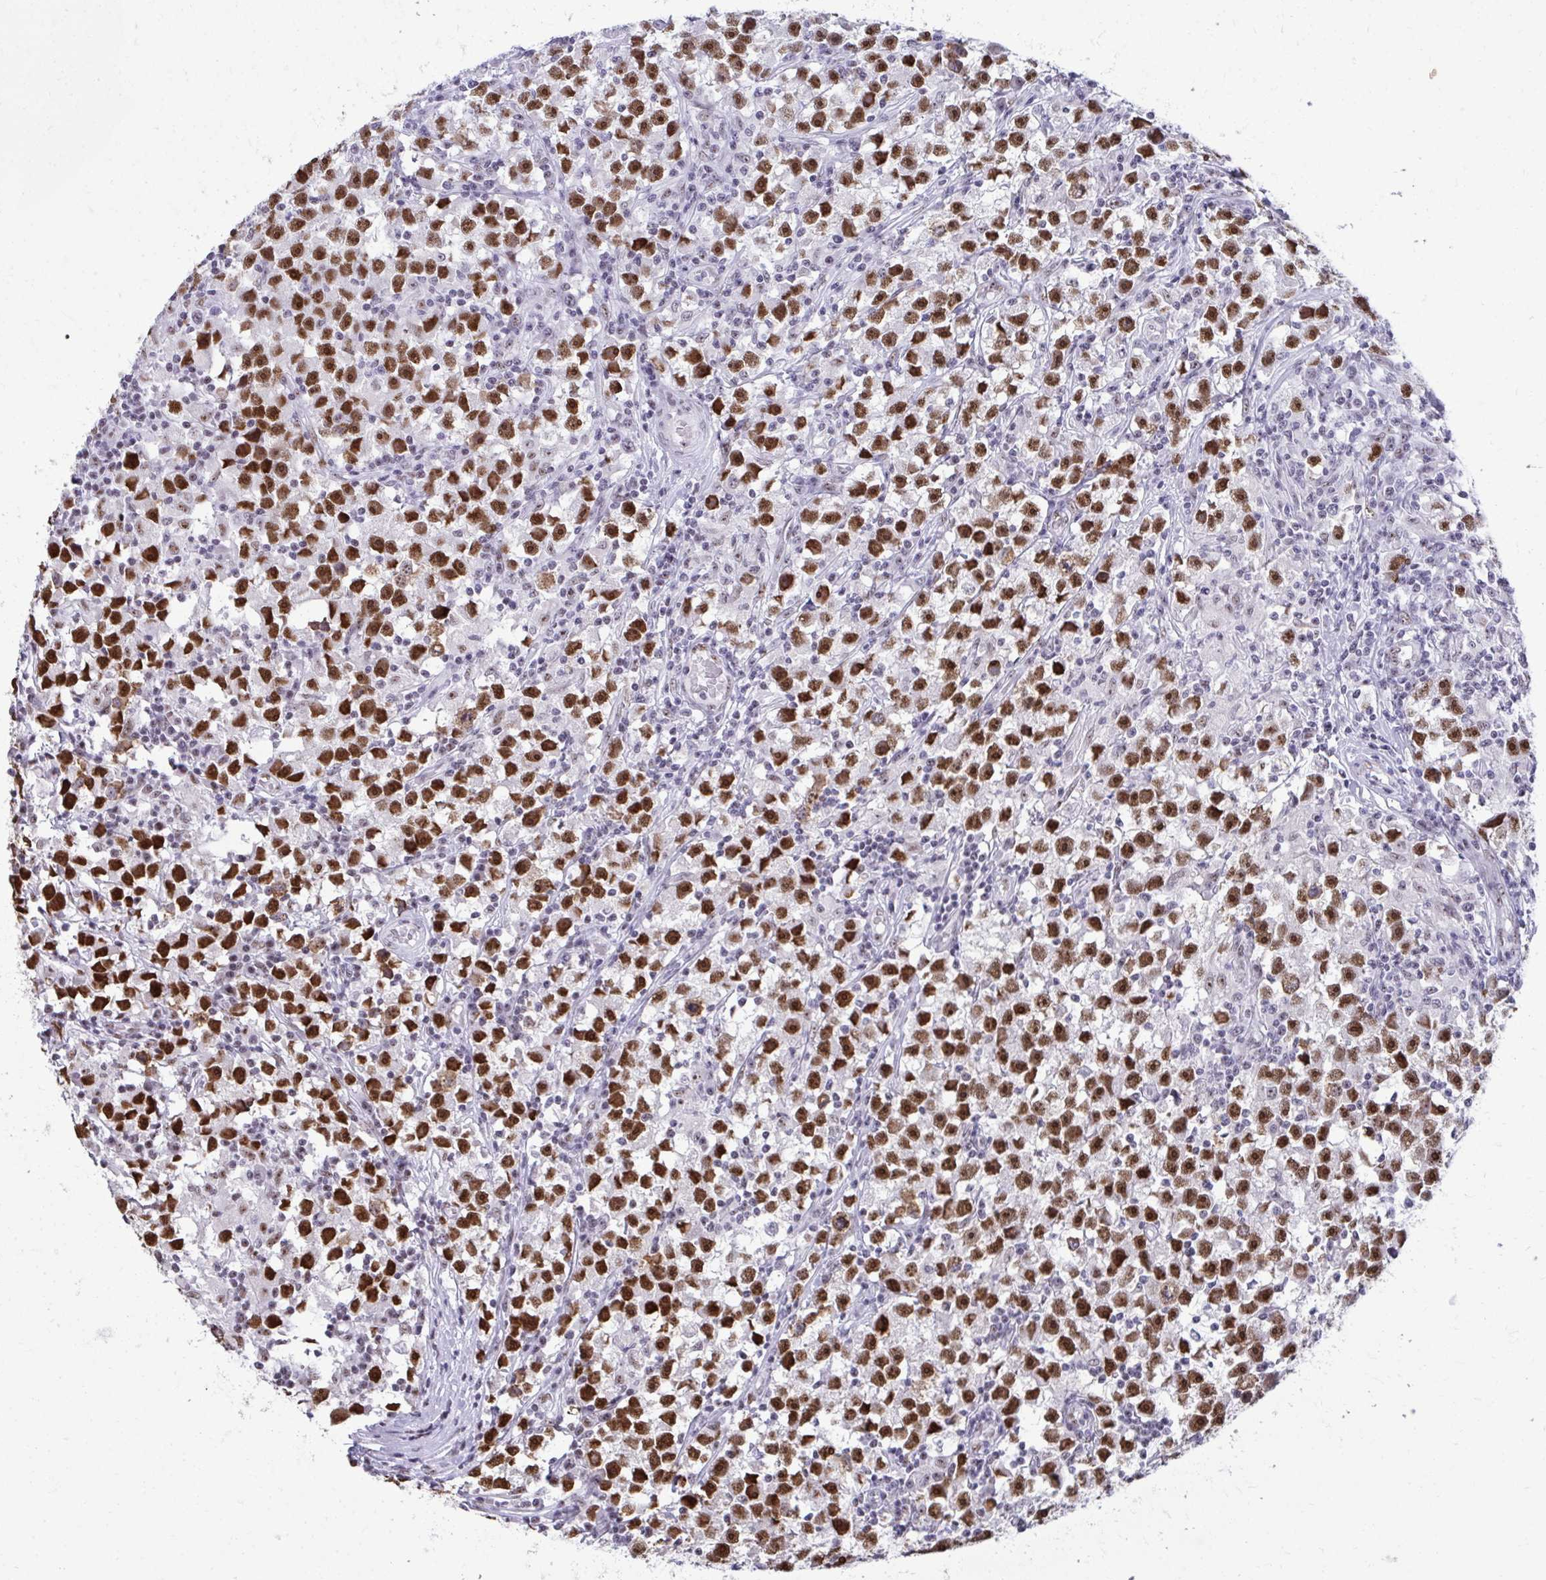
{"staining": {"intensity": "strong", "quantity": "25%-75%", "location": "nuclear"}, "tissue": "testis cancer", "cell_type": "Tumor cells", "image_type": "cancer", "snomed": [{"axis": "morphology", "description": "Seminoma, NOS"}, {"axis": "topography", "description": "Testis"}], "caption": "Immunohistochemistry (IHC) photomicrograph of neoplastic tissue: human testis cancer (seminoma) stained using immunohistochemistry (IHC) reveals high levels of strong protein expression localized specifically in the nuclear of tumor cells, appearing as a nuclear brown color.", "gene": "PELP1", "patient": {"sex": "male", "age": 33}}